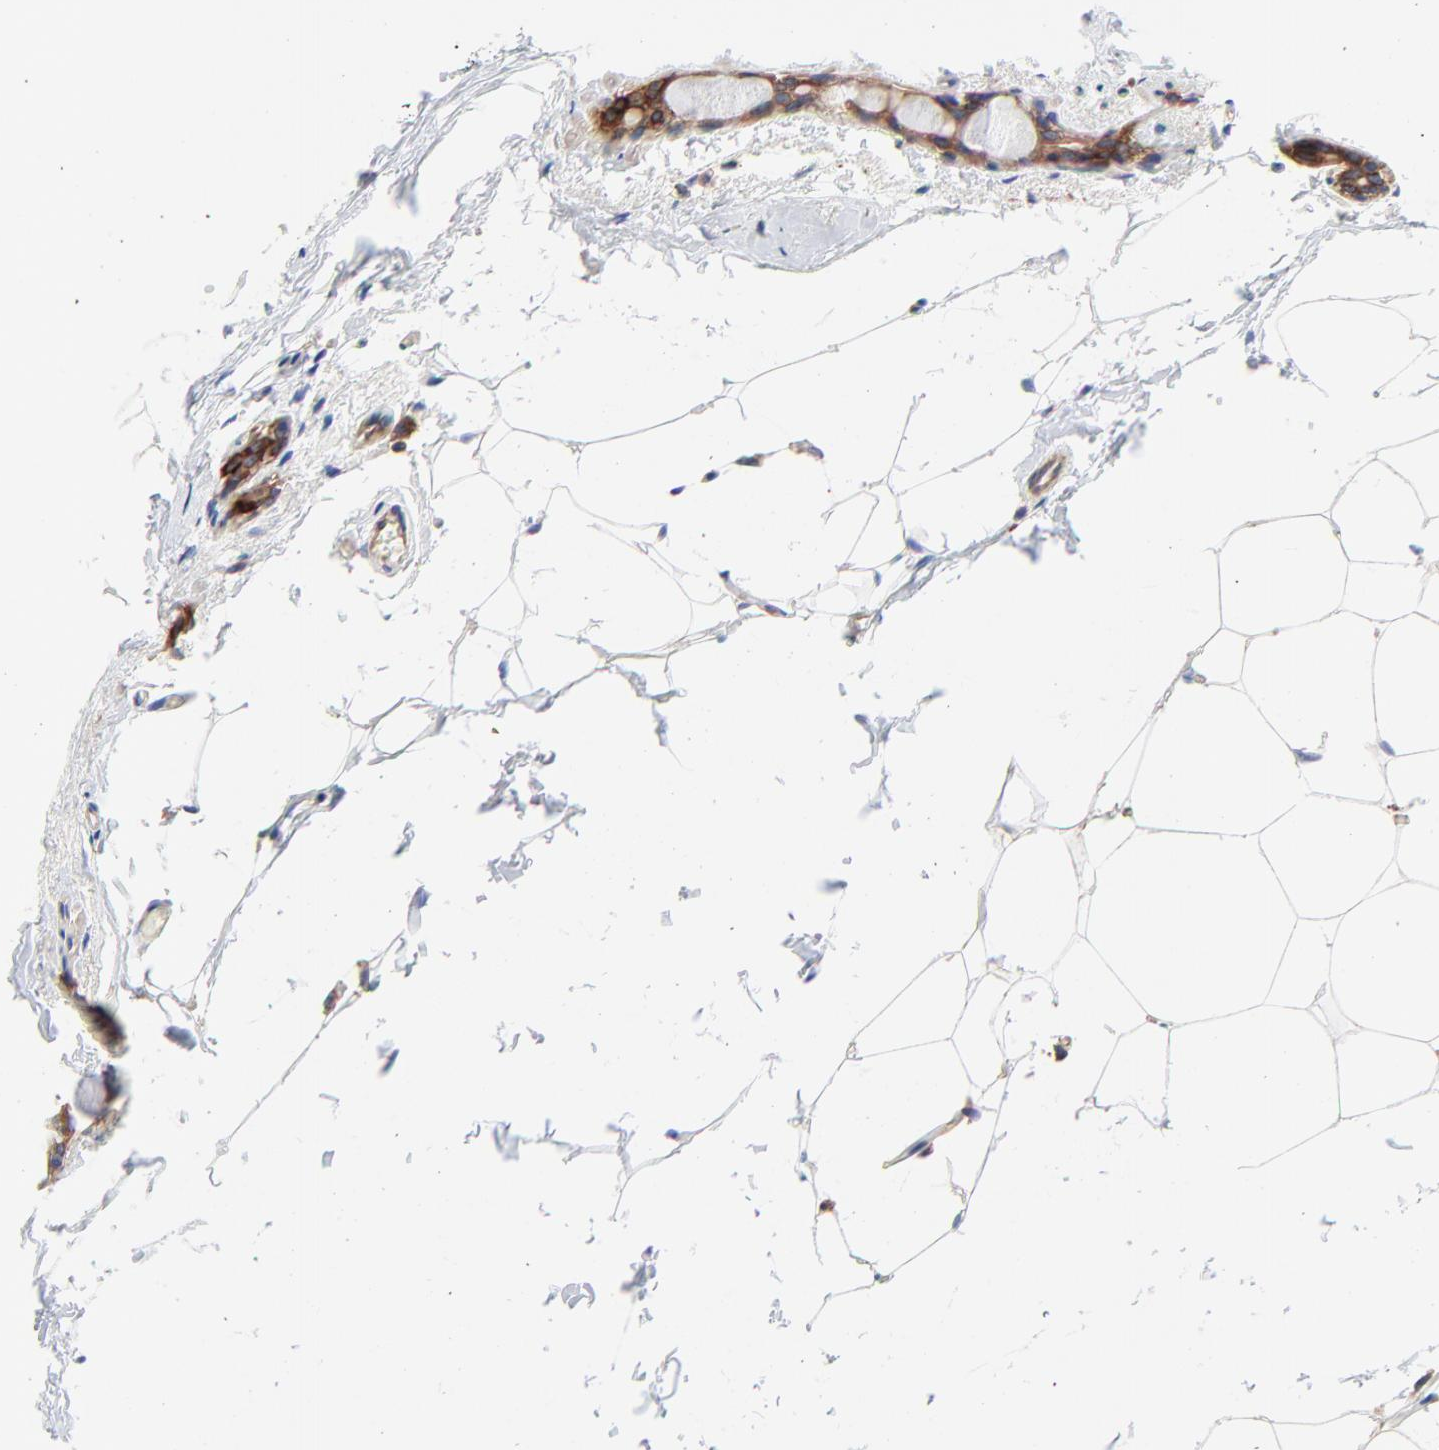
{"staining": {"intensity": "moderate", "quantity": ">75%", "location": "cytoplasmic/membranous"}, "tissue": "breast cancer", "cell_type": "Tumor cells", "image_type": "cancer", "snomed": [{"axis": "morphology", "description": "Lobular carcinoma"}, {"axis": "topography", "description": "Breast"}], "caption": "A medium amount of moderate cytoplasmic/membranous staining is present in about >75% of tumor cells in breast lobular carcinoma tissue. The staining is performed using DAB brown chromogen to label protein expression. The nuclei are counter-stained blue using hematoxylin.", "gene": "CD2AP", "patient": {"sex": "female", "age": 55}}